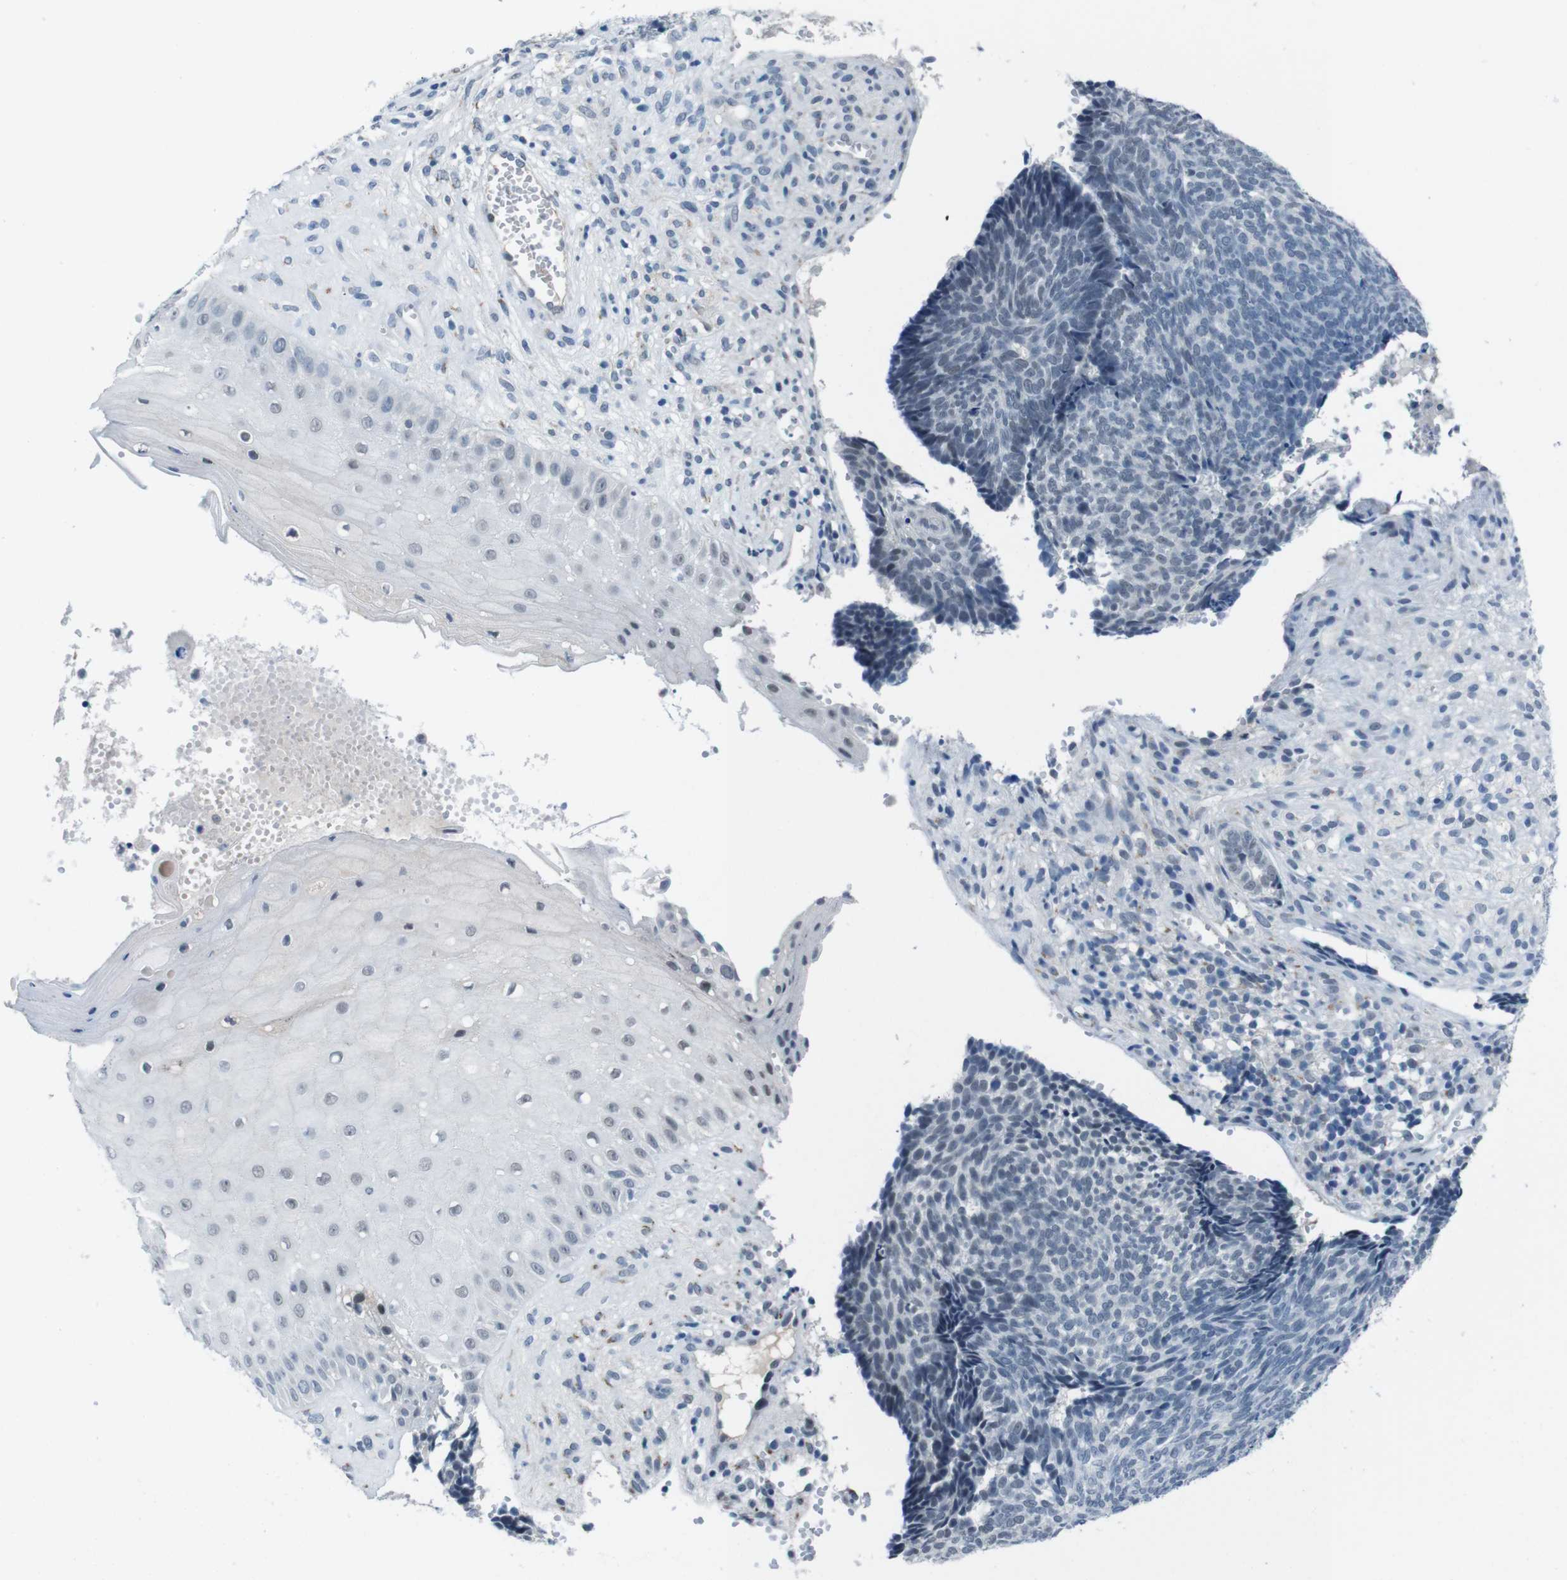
{"staining": {"intensity": "negative", "quantity": "none", "location": "none"}, "tissue": "skin cancer", "cell_type": "Tumor cells", "image_type": "cancer", "snomed": [{"axis": "morphology", "description": "Basal cell carcinoma"}, {"axis": "topography", "description": "Skin"}], "caption": "Immunohistochemistry image of neoplastic tissue: skin cancer stained with DAB (3,3'-diaminobenzidine) exhibits no significant protein positivity in tumor cells.", "gene": "CDHR2", "patient": {"sex": "male", "age": 84}}